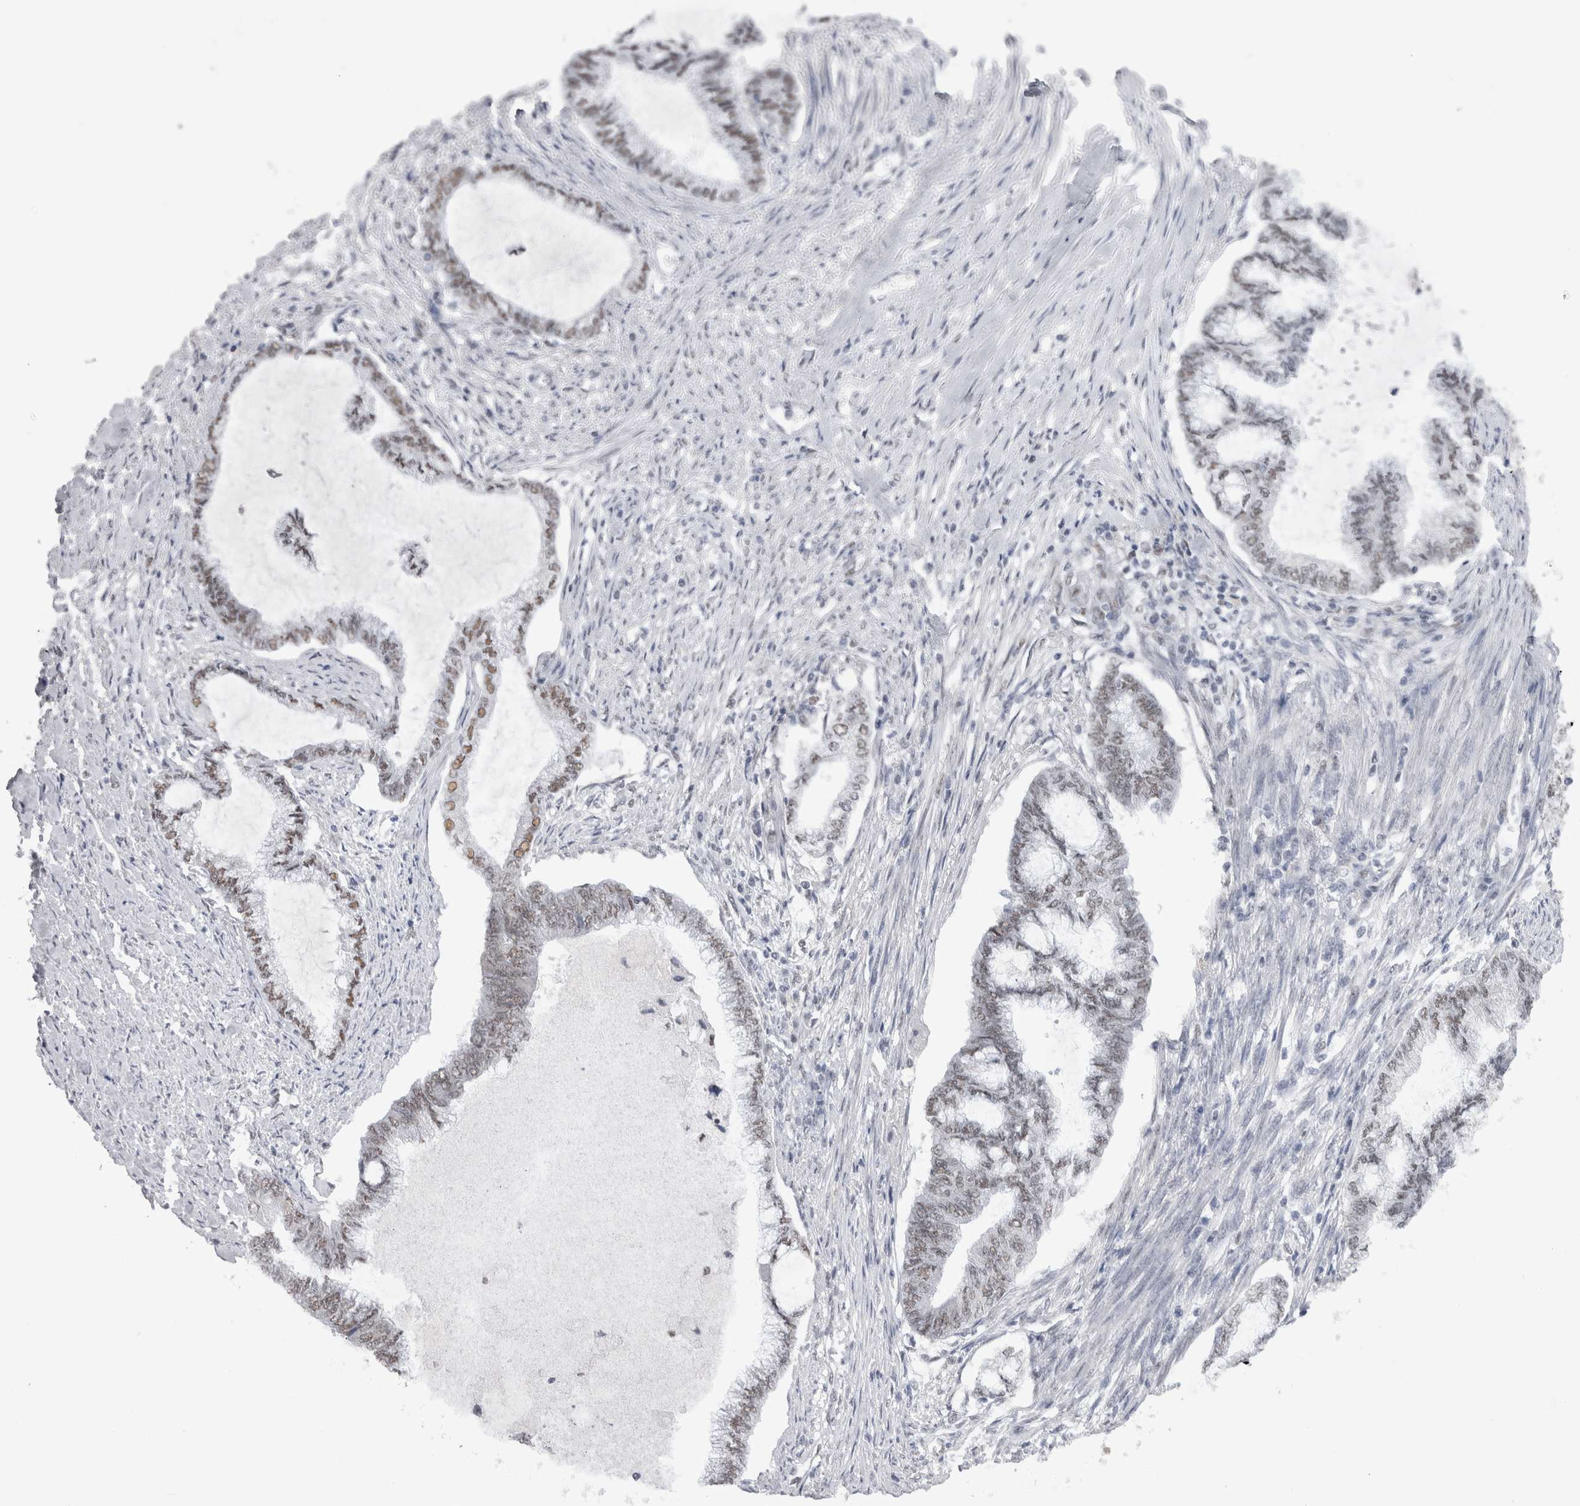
{"staining": {"intensity": "moderate", "quantity": "<25%", "location": "nuclear"}, "tissue": "endometrial cancer", "cell_type": "Tumor cells", "image_type": "cancer", "snomed": [{"axis": "morphology", "description": "Adenocarcinoma, NOS"}, {"axis": "topography", "description": "Endometrium"}], "caption": "Endometrial cancer stained with a protein marker displays moderate staining in tumor cells.", "gene": "API5", "patient": {"sex": "female", "age": 86}}